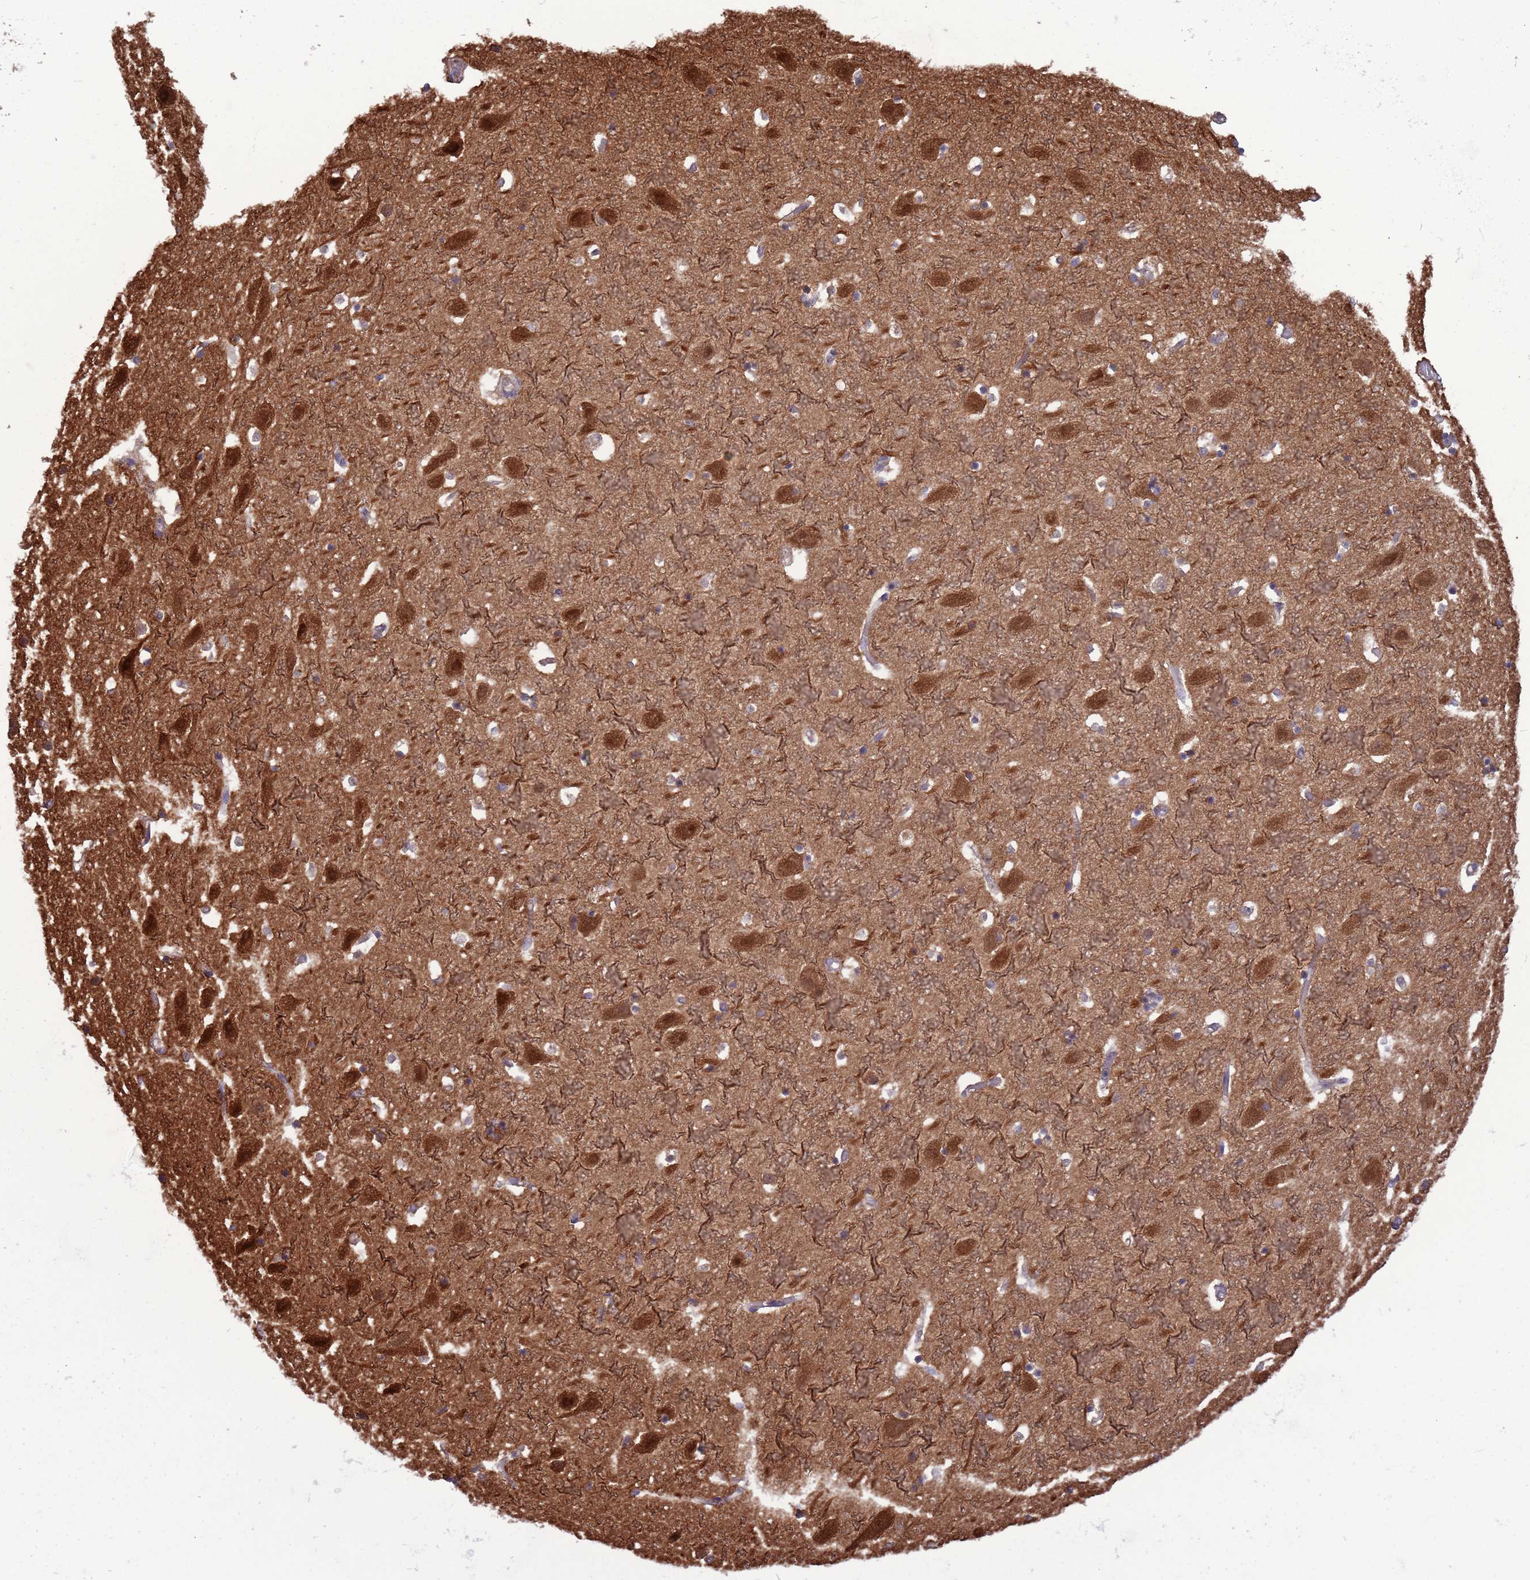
{"staining": {"intensity": "negative", "quantity": "none", "location": "none"}, "tissue": "hippocampus", "cell_type": "Glial cells", "image_type": "normal", "snomed": [{"axis": "morphology", "description": "Normal tissue, NOS"}, {"axis": "topography", "description": "Hippocampus"}], "caption": "Protein analysis of unremarkable hippocampus exhibits no significant expression in glial cells.", "gene": "GJA10", "patient": {"sex": "female", "age": 52}}